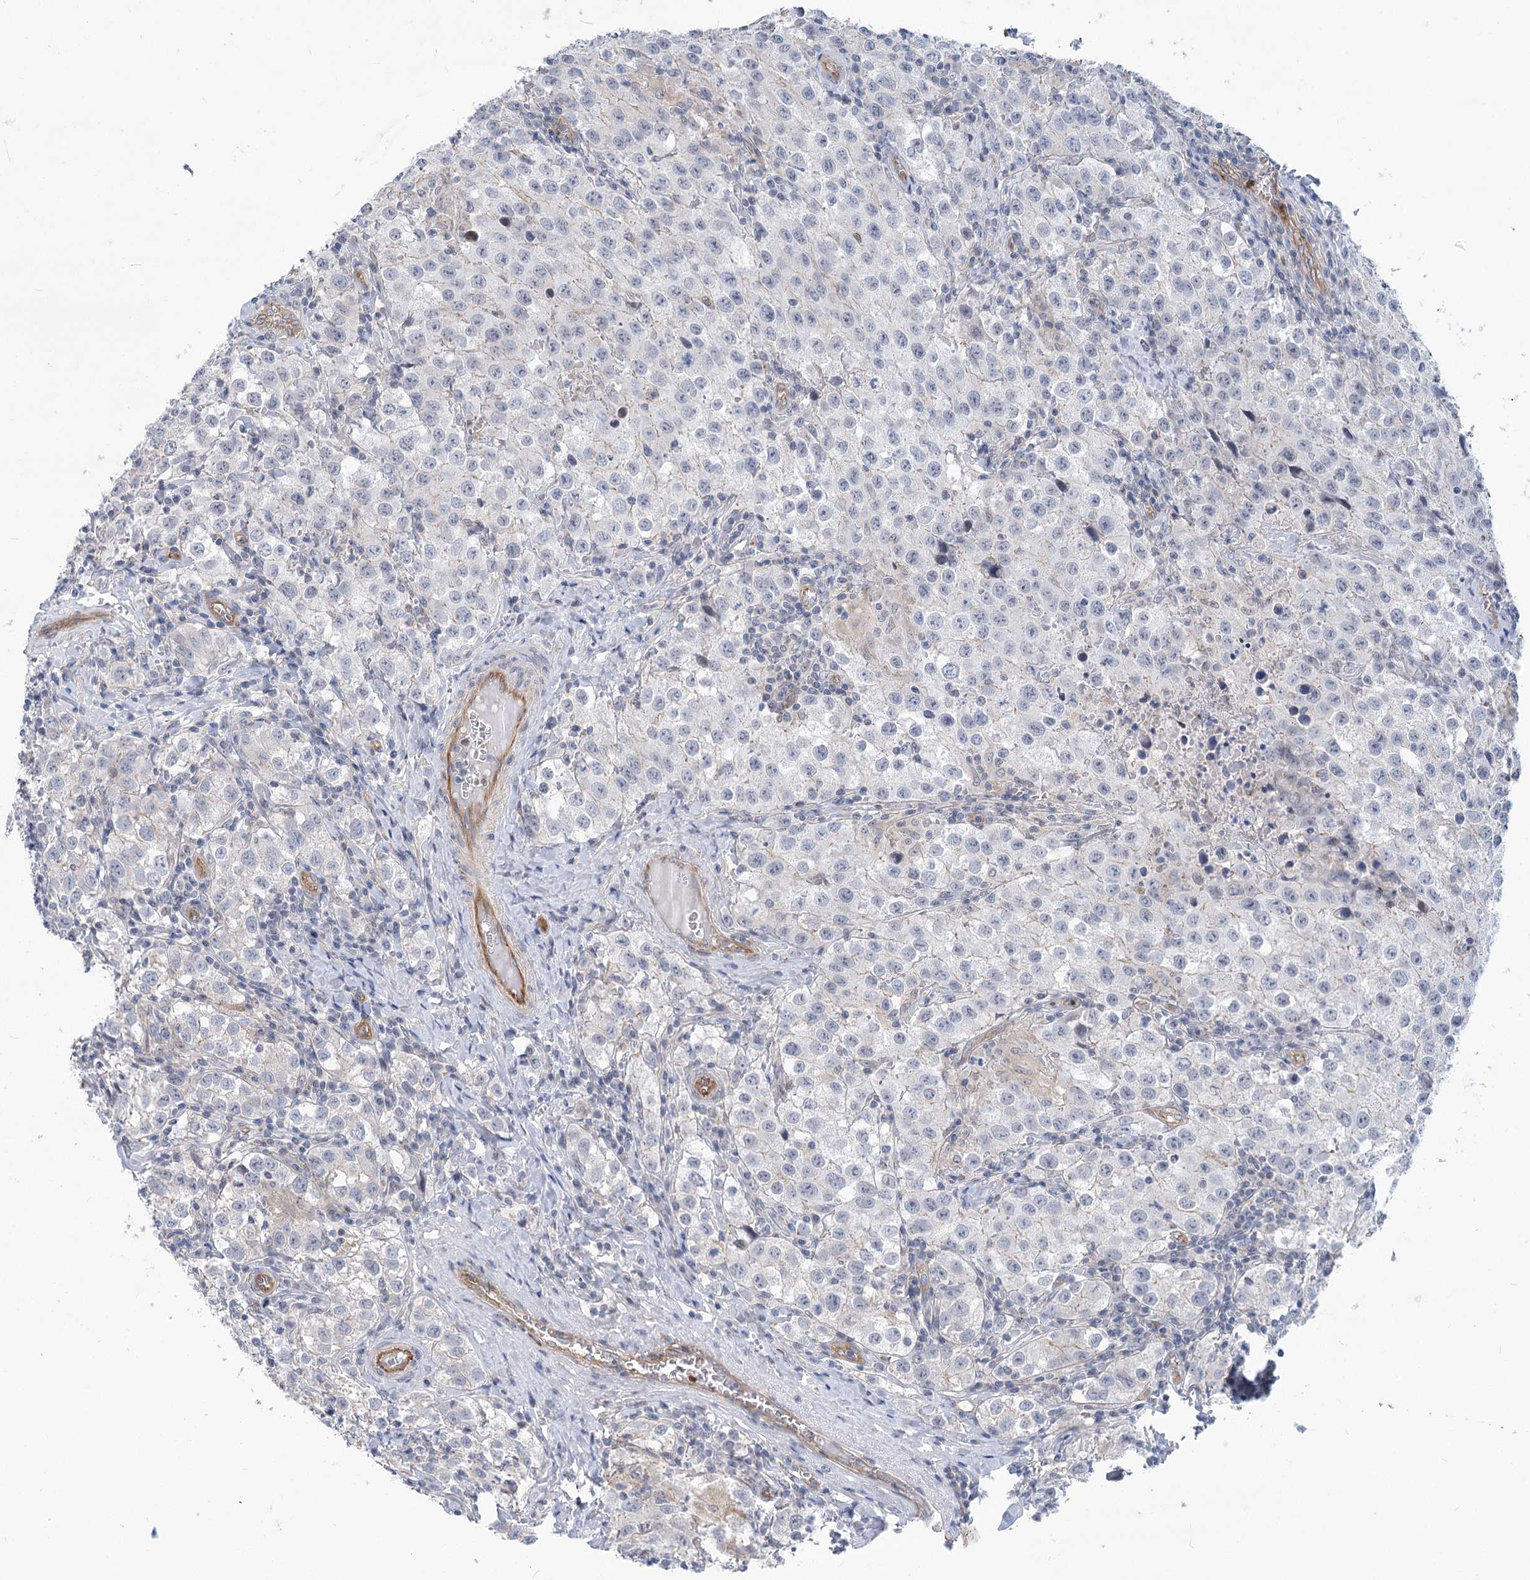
{"staining": {"intensity": "negative", "quantity": "none", "location": "none"}, "tissue": "testis cancer", "cell_type": "Tumor cells", "image_type": "cancer", "snomed": [{"axis": "morphology", "description": "Seminoma, NOS"}, {"axis": "morphology", "description": "Carcinoma, Embryonal, NOS"}, {"axis": "topography", "description": "Testis"}], "caption": "High magnification brightfield microscopy of testis embryonal carcinoma stained with DAB (3,3'-diaminobenzidine) (brown) and counterstained with hematoxylin (blue): tumor cells show no significant staining.", "gene": "THAP6", "patient": {"sex": "male", "age": 43}}